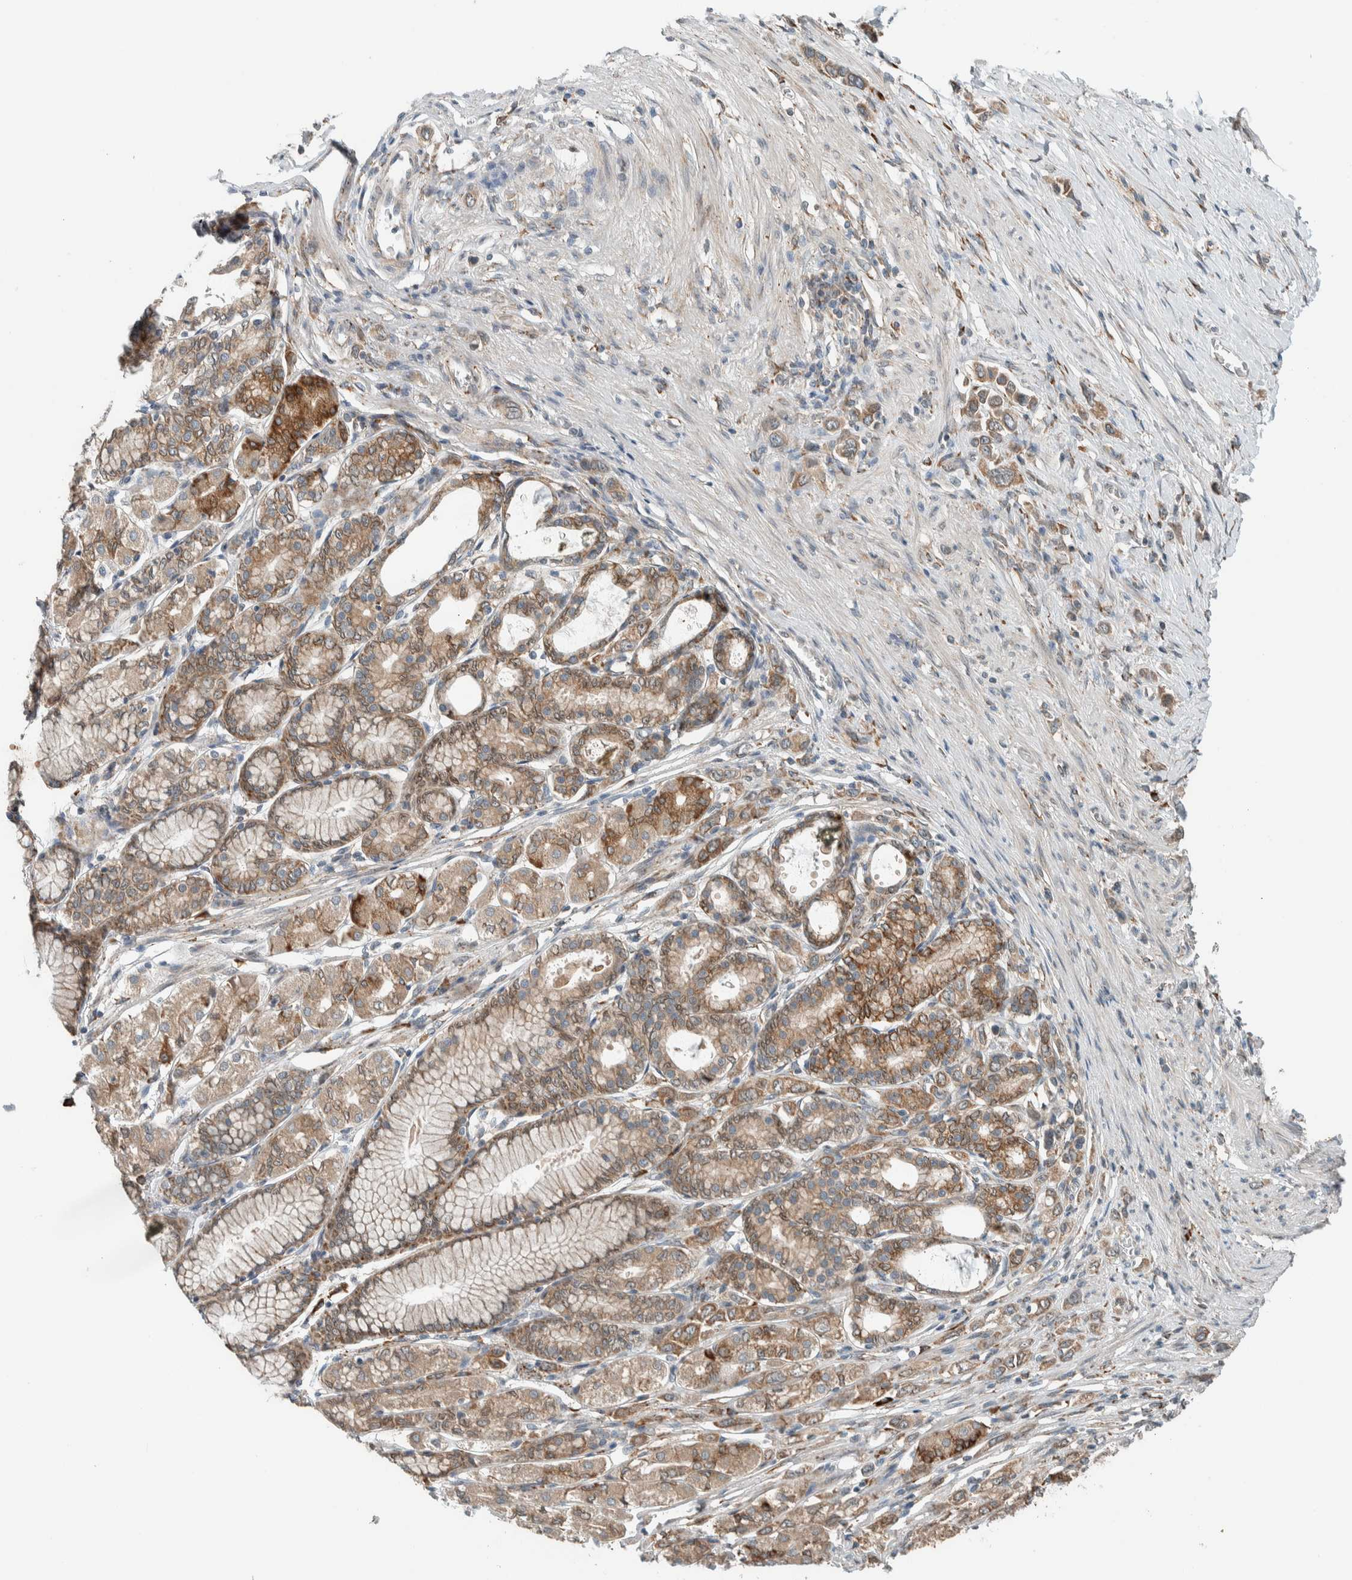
{"staining": {"intensity": "moderate", "quantity": ">75%", "location": "cytoplasmic/membranous"}, "tissue": "stomach cancer", "cell_type": "Tumor cells", "image_type": "cancer", "snomed": [{"axis": "morphology", "description": "Adenocarcinoma, NOS"}, {"axis": "topography", "description": "Stomach"}], "caption": "Immunohistochemistry (IHC) (DAB) staining of stomach adenocarcinoma reveals moderate cytoplasmic/membranous protein expression in approximately >75% of tumor cells.", "gene": "CTBP2", "patient": {"sex": "female", "age": 65}}